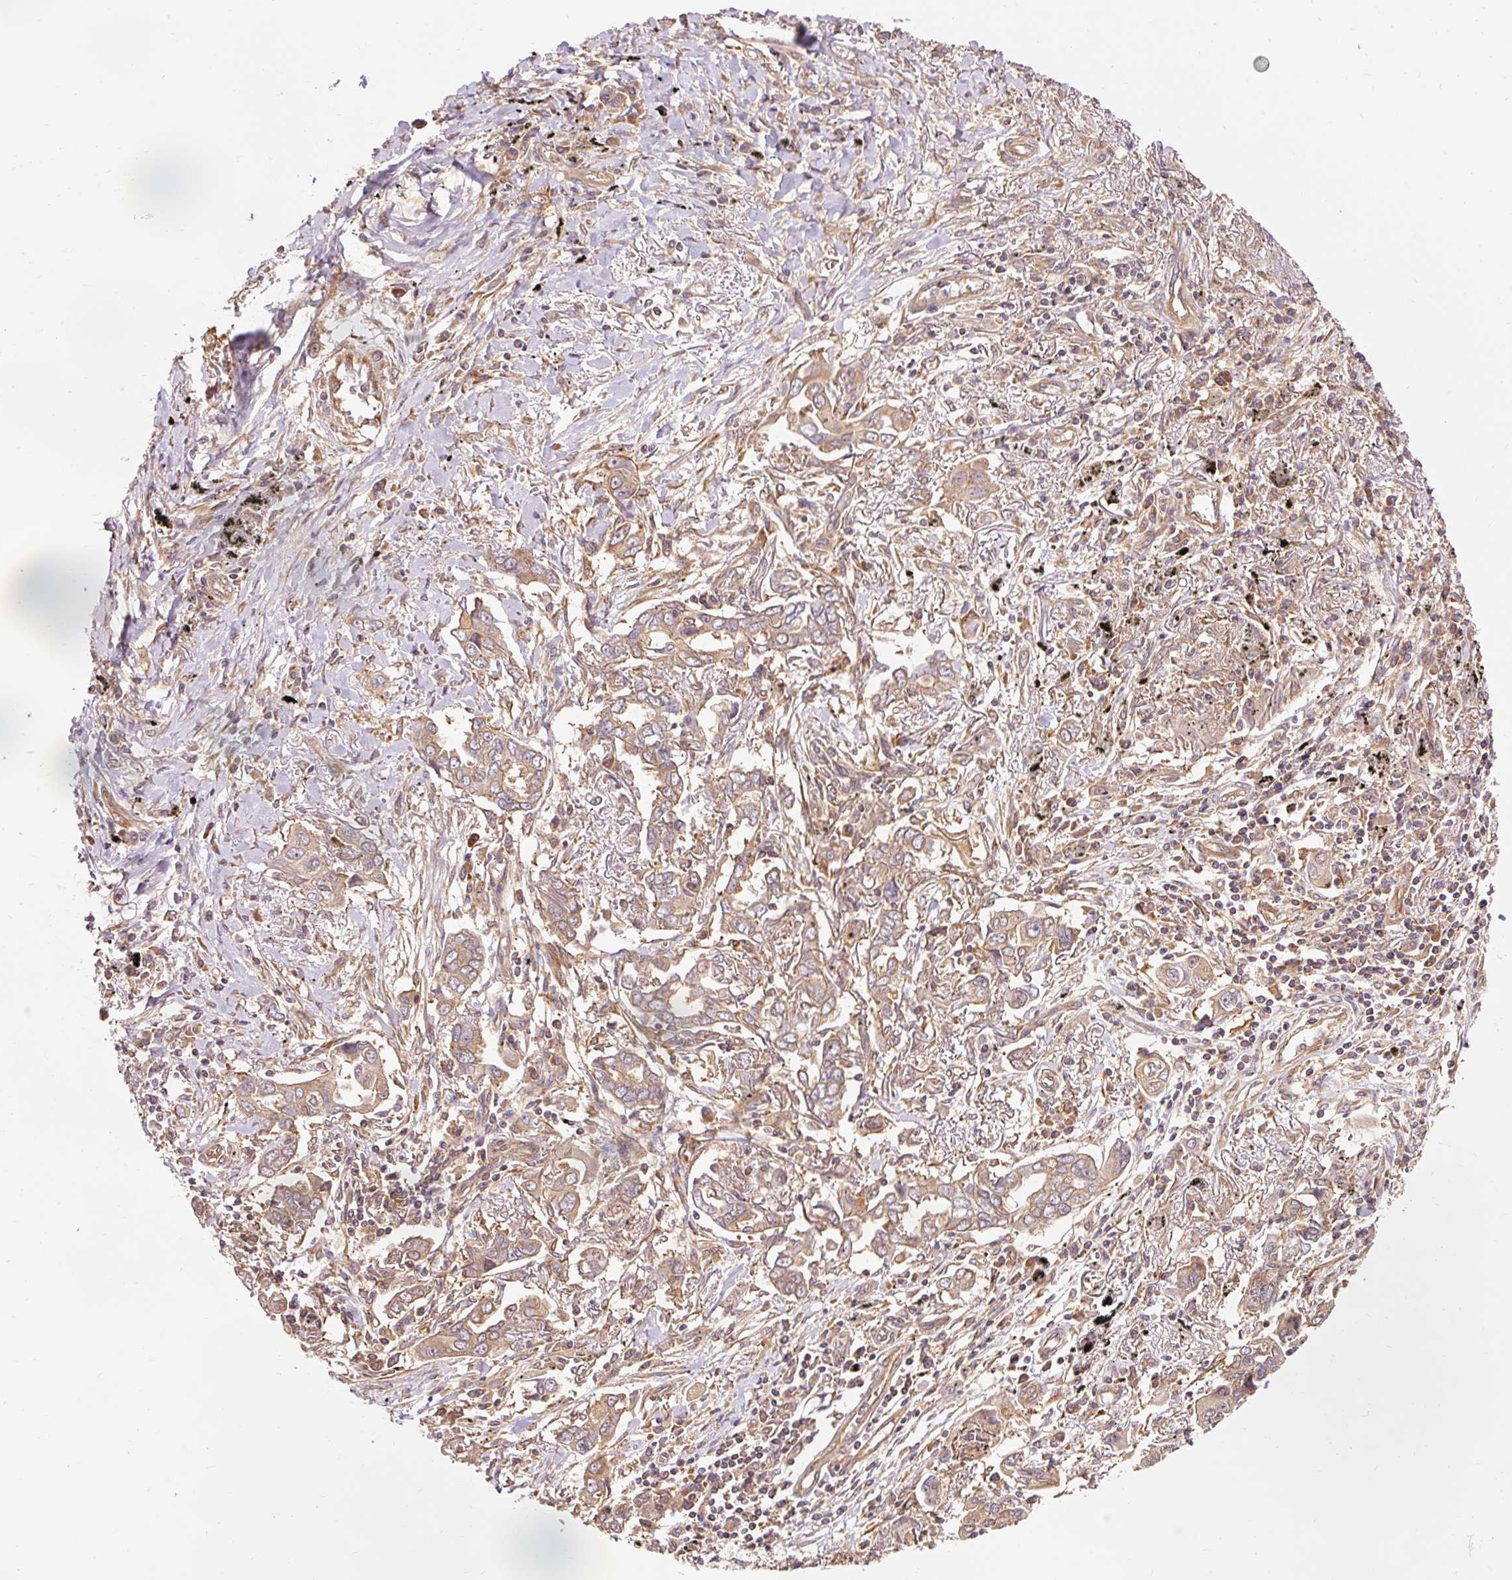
{"staining": {"intensity": "moderate", "quantity": ">75%", "location": "cytoplasmic/membranous"}, "tissue": "lung cancer", "cell_type": "Tumor cells", "image_type": "cancer", "snomed": [{"axis": "morphology", "description": "Adenocarcinoma, NOS"}, {"axis": "topography", "description": "Lung"}], "caption": "Tumor cells demonstrate medium levels of moderate cytoplasmic/membranous staining in approximately >75% of cells in human adenocarcinoma (lung). The protein of interest is shown in brown color, while the nuclei are stained blue.", "gene": "PDAP1", "patient": {"sex": "male", "age": 76}}